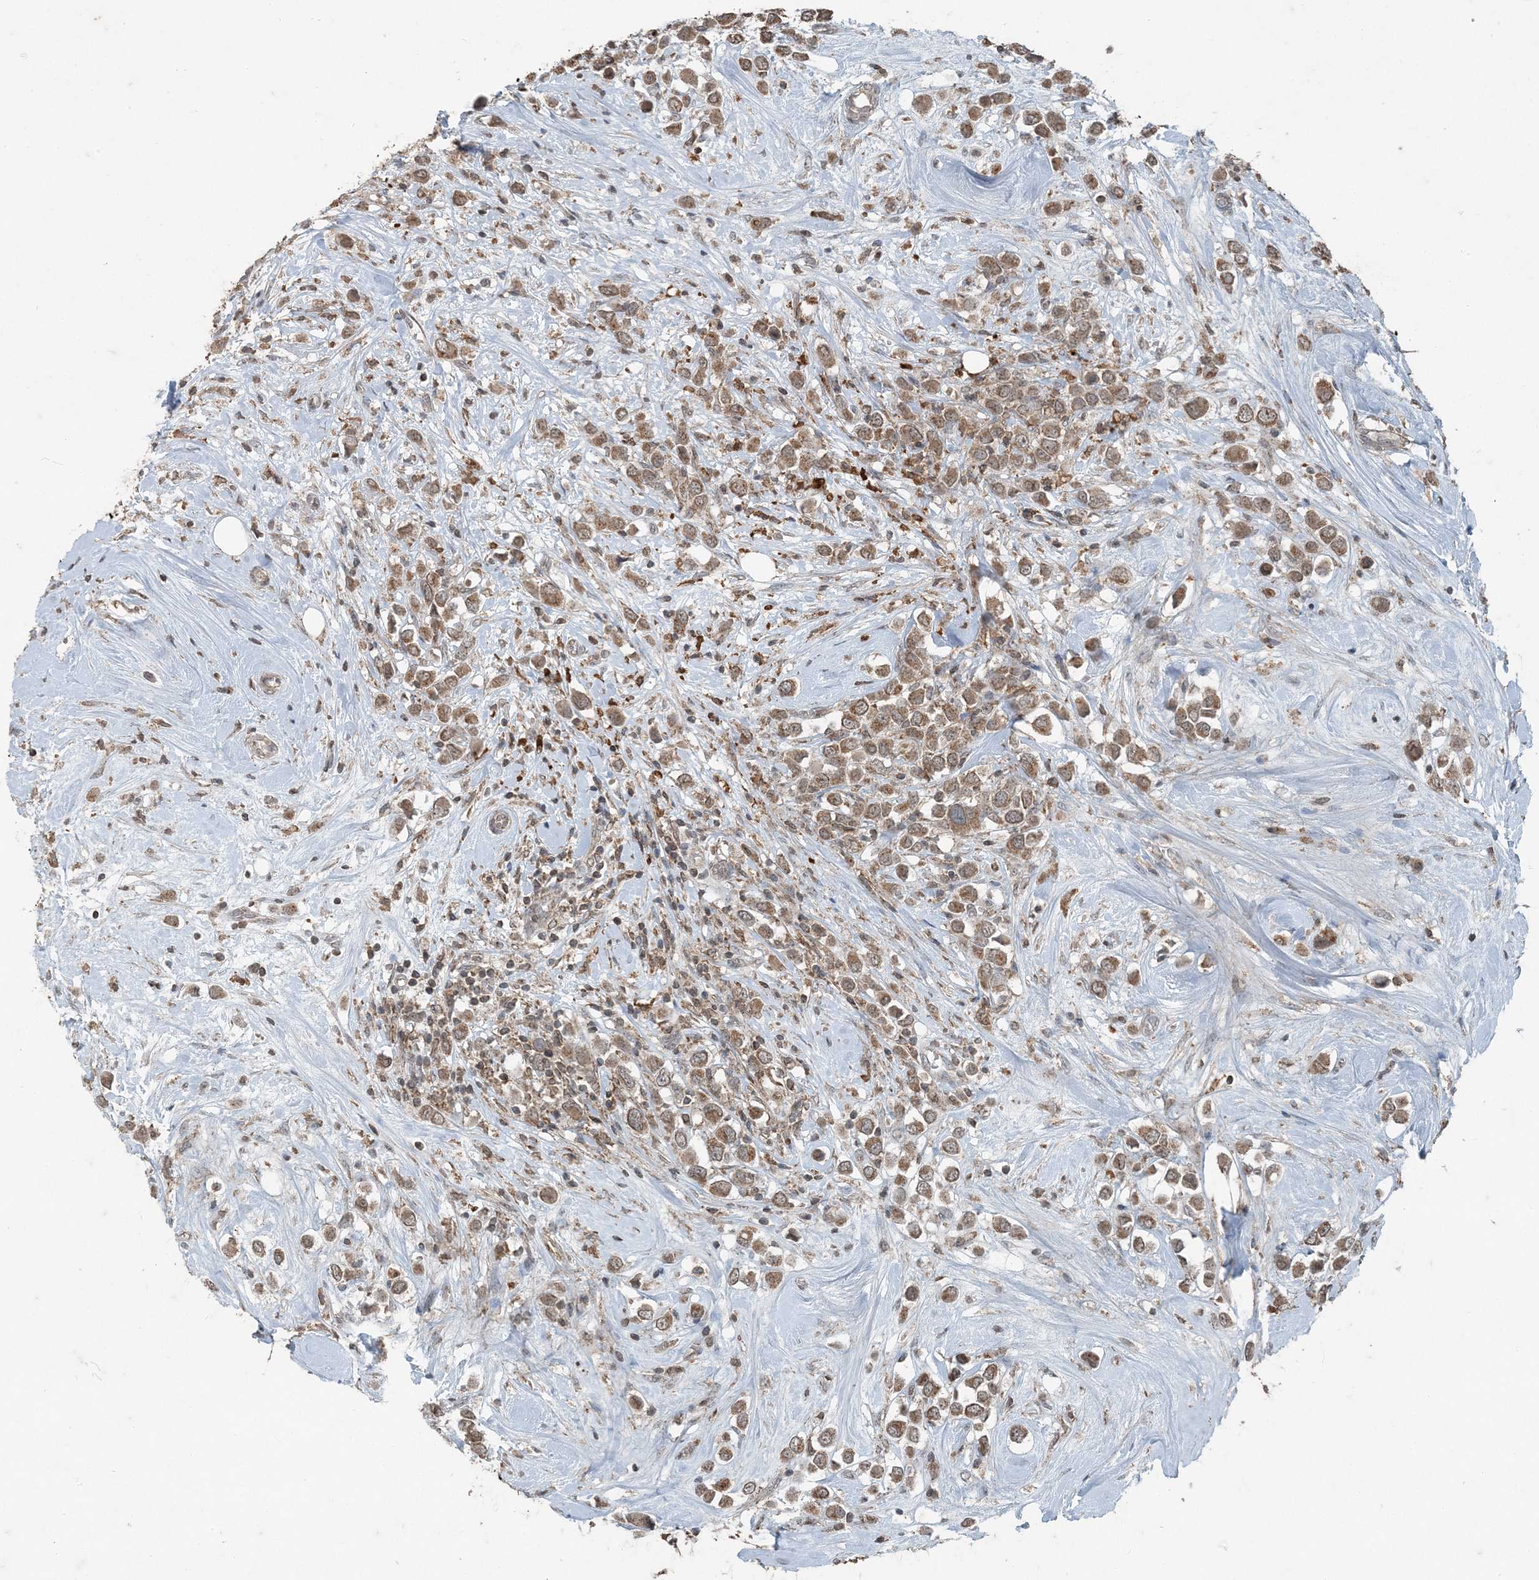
{"staining": {"intensity": "moderate", "quantity": ">75%", "location": "cytoplasmic/membranous"}, "tissue": "breast cancer", "cell_type": "Tumor cells", "image_type": "cancer", "snomed": [{"axis": "morphology", "description": "Duct carcinoma"}, {"axis": "topography", "description": "Breast"}], "caption": "Tumor cells show moderate cytoplasmic/membranous expression in about >75% of cells in breast cancer (intraductal carcinoma).", "gene": "GNL1", "patient": {"sex": "female", "age": 61}}